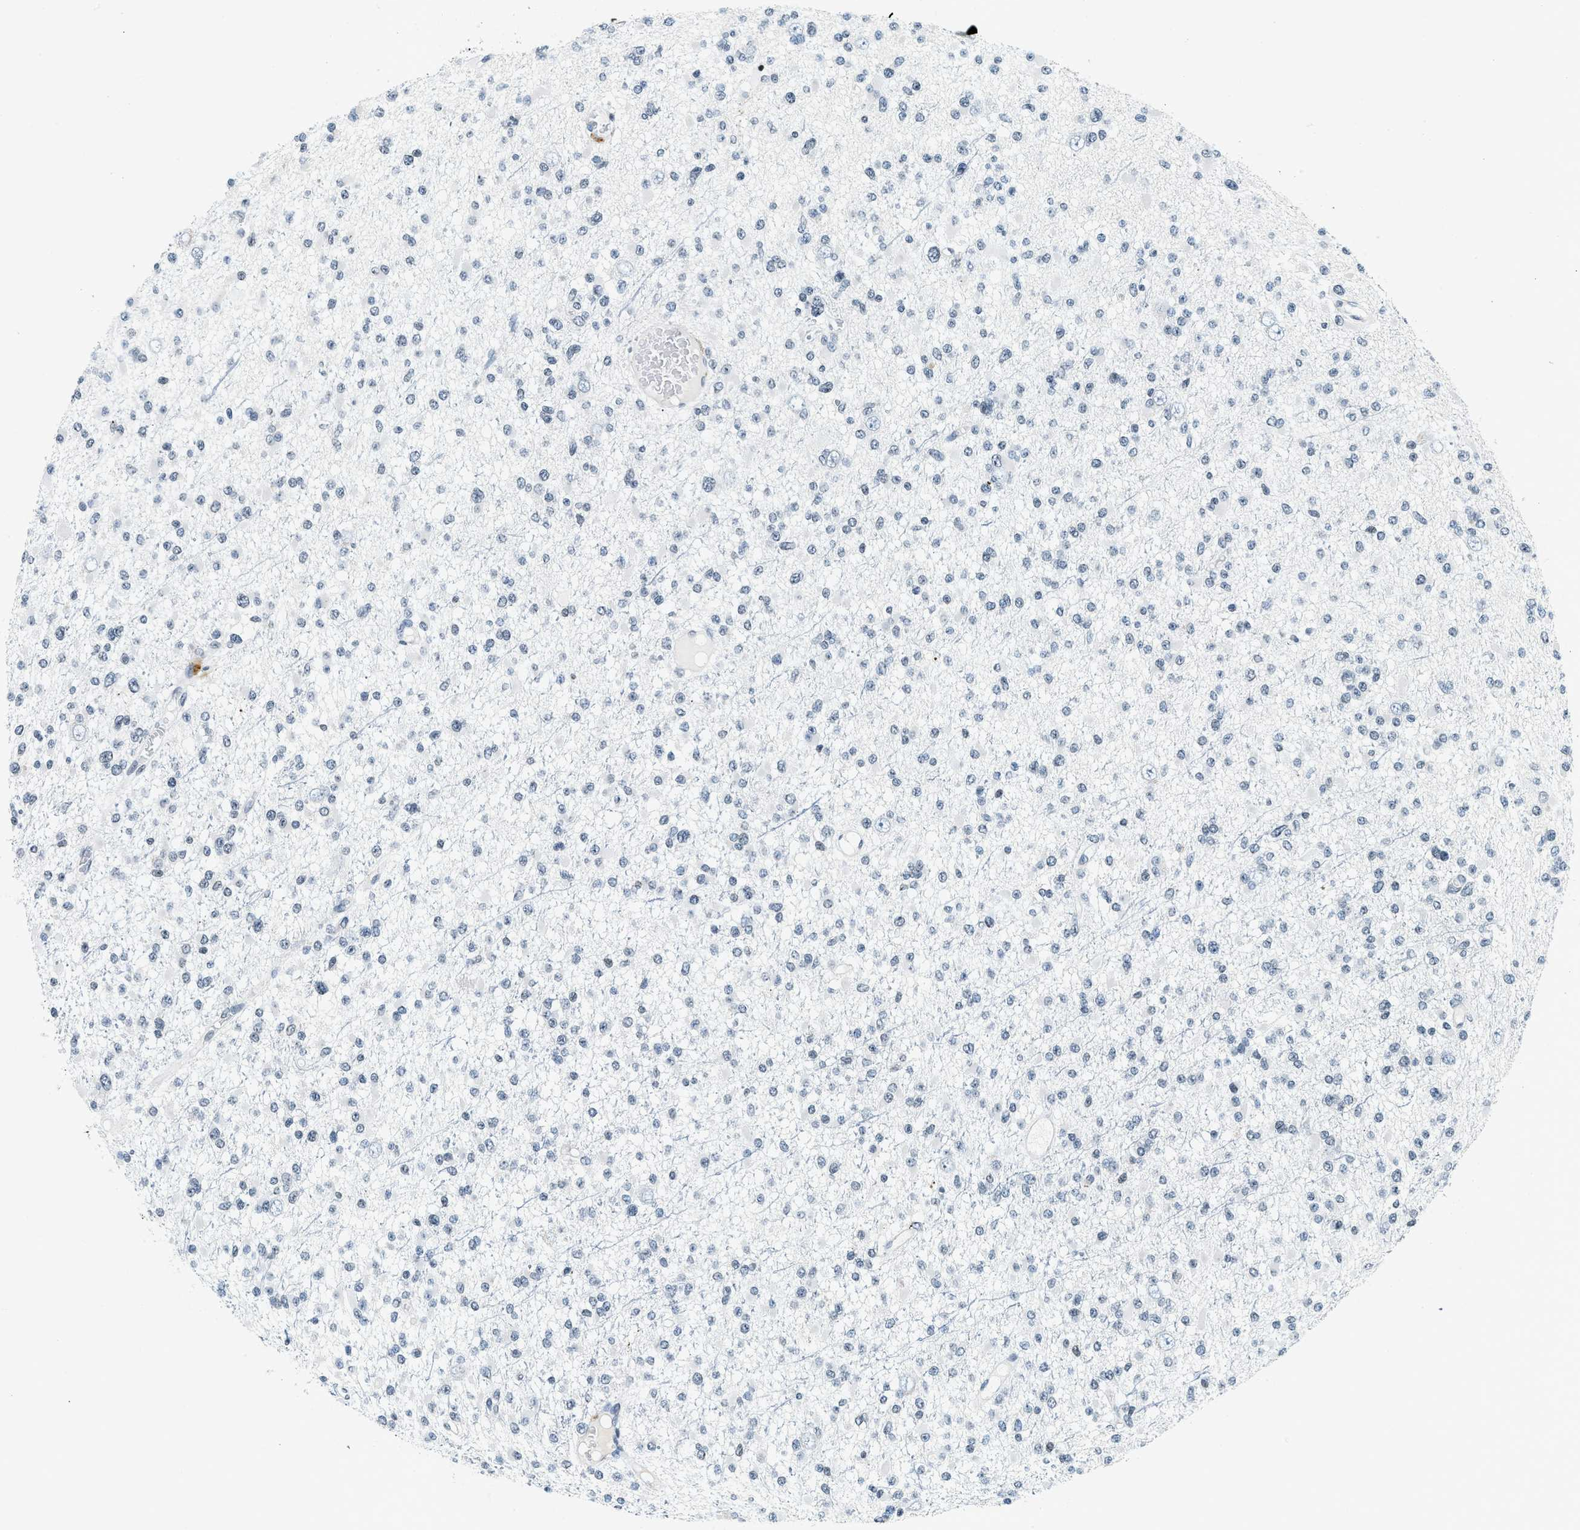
{"staining": {"intensity": "negative", "quantity": "none", "location": "none"}, "tissue": "glioma", "cell_type": "Tumor cells", "image_type": "cancer", "snomed": [{"axis": "morphology", "description": "Glioma, malignant, Low grade"}, {"axis": "topography", "description": "Brain"}], "caption": "The micrograph demonstrates no significant expression in tumor cells of low-grade glioma (malignant).", "gene": "UVRAG", "patient": {"sex": "female", "age": 22}}